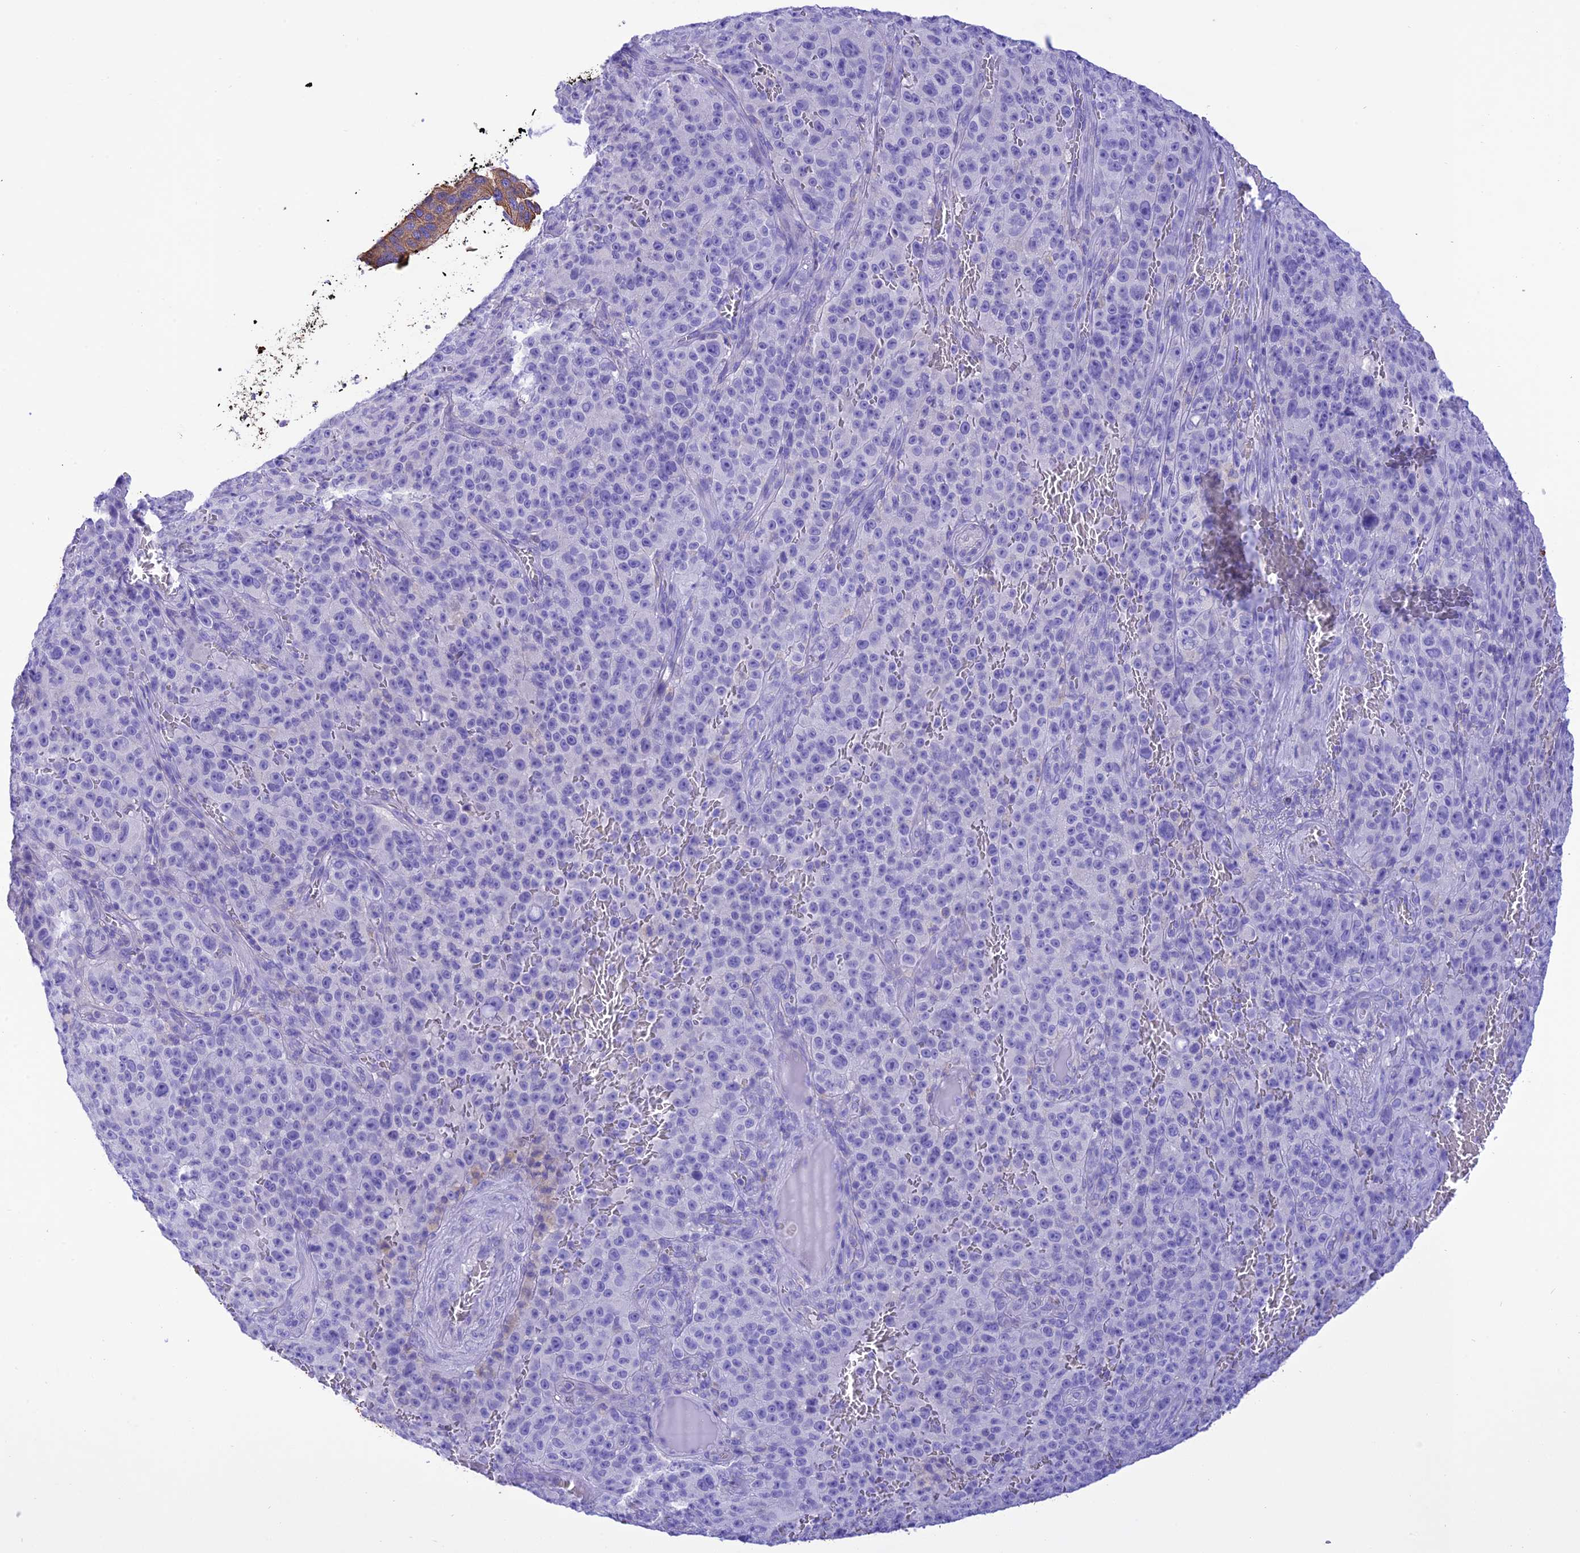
{"staining": {"intensity": "negative", "quantity": "none", "location": "none"}, "tissue": "melanoma", "cell_type": "Tumor cells", "image_type": "cancer", "snomed": [{"axis": "morphology", "description": "Malignant melanoma, NOS"}, {"axis": "topography", "description": "Skin"}], "caption": "Immunohistochemistry (IHC) histopathology image of neoplastic tissue: human malignant melanoma stained with DAB (3,3'-diaminobenzidine) exhibits no significant protein staining in tumor cells. Brightfield microscopy of immunohistochemistry (IHC) stained with DAB (3,3'-diaminobenzidine) (brown) and hematoxylin (blue), captured at high magnification.", "gene": "VPS52", "patient": {"sex": "female", "age": 82}}